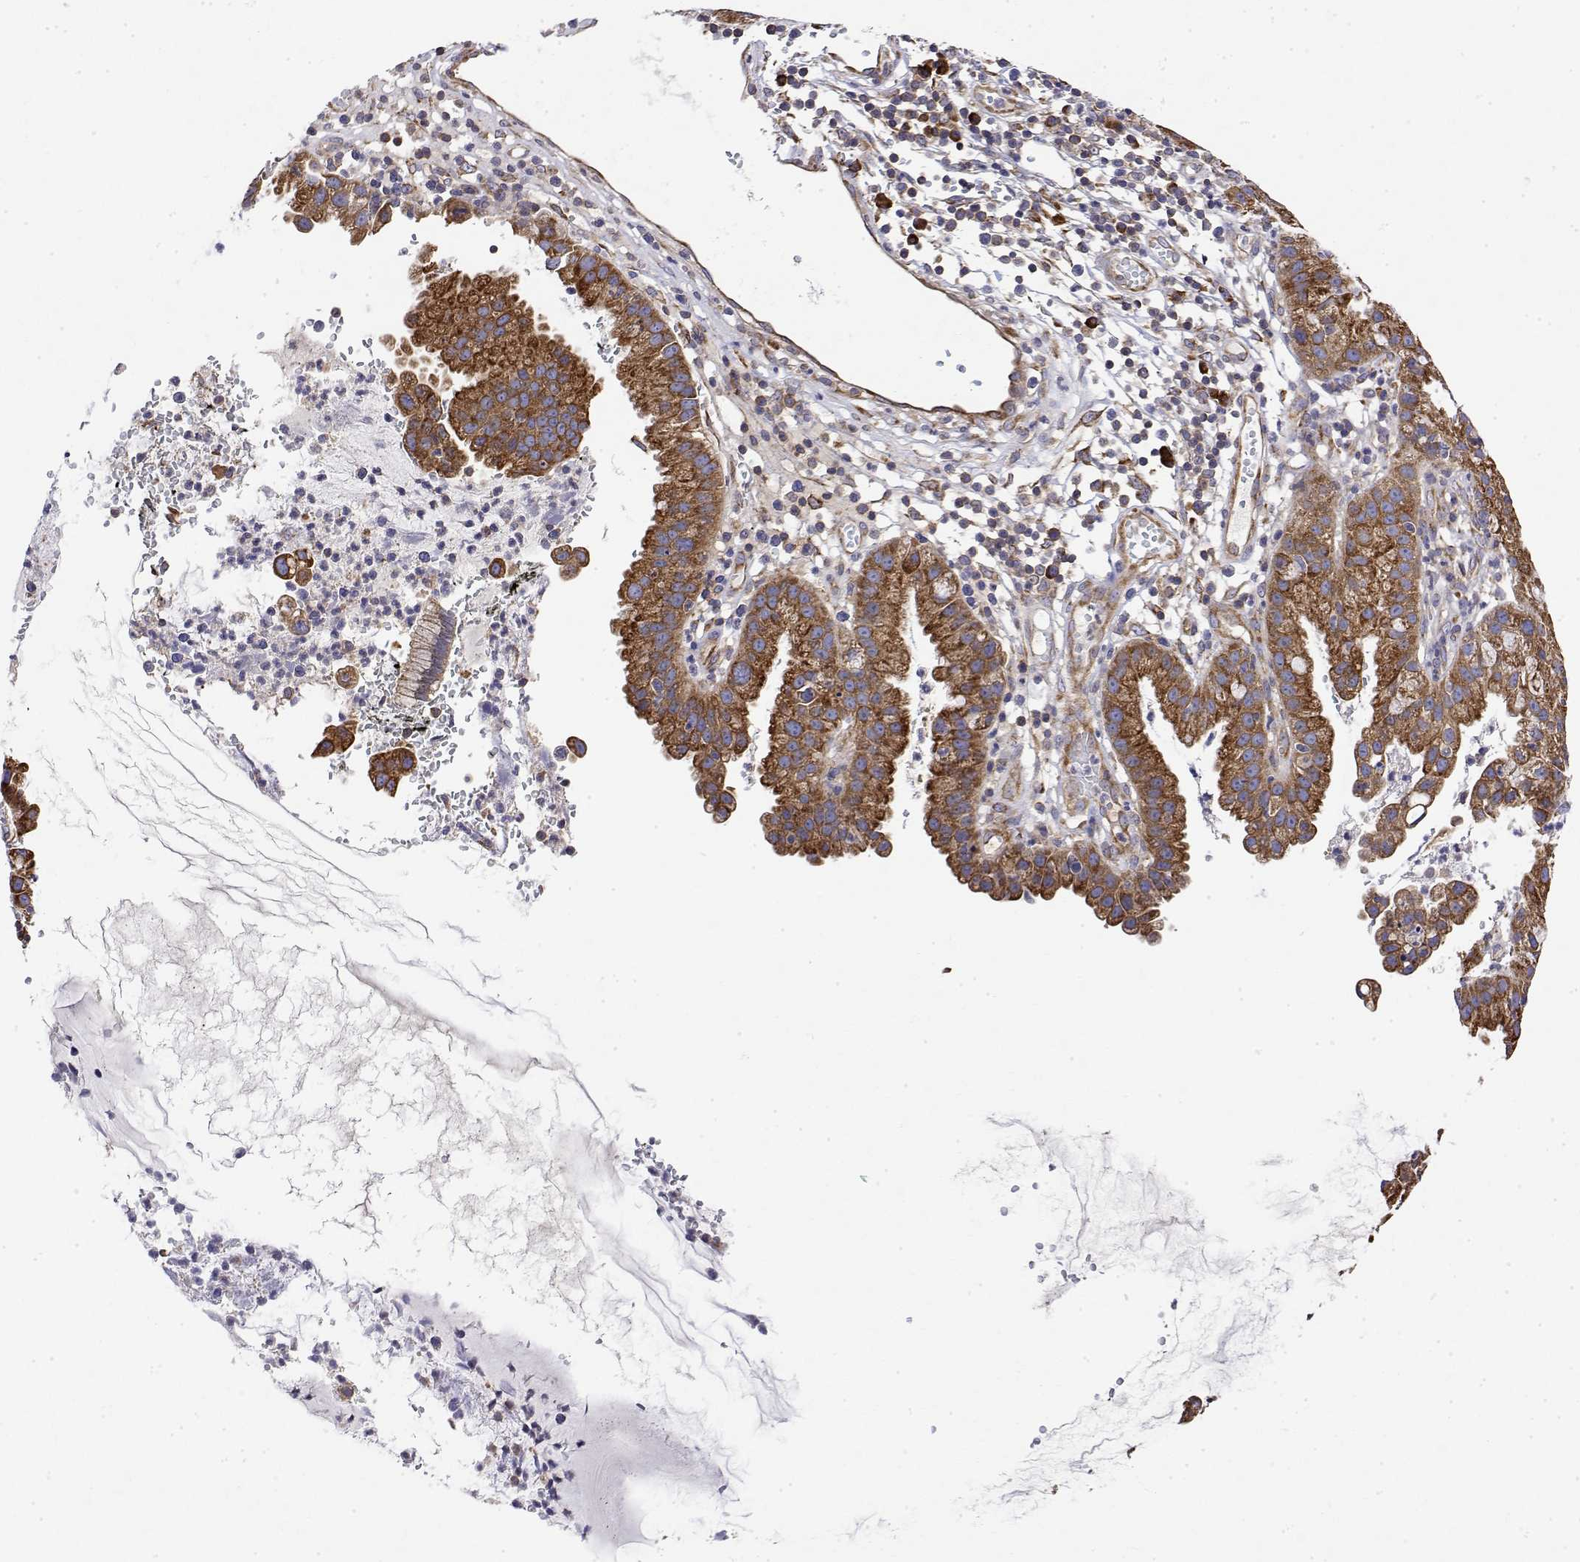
{"staining": {"intensity": "strong", "quantity": ">75%", "location": "cytoplasmic/membranous"}, "tissue": "cervical cancer", "cell_type": "Tumor cells", "image_type": "cancer", "snomed": [{"axis": "morphology", "description": "Adenocarcinoma, NOS"}, {"axis": "topography", "description": "Cervix"}], "caption": "The immunohistochemical stain shows strong cytoplasmic/membranous expression in tumor cells of cervical cancer (adenocarcinoma) tissue.", "gene": "EEF1G", "patient": {"sex": "female", "age": 34}}